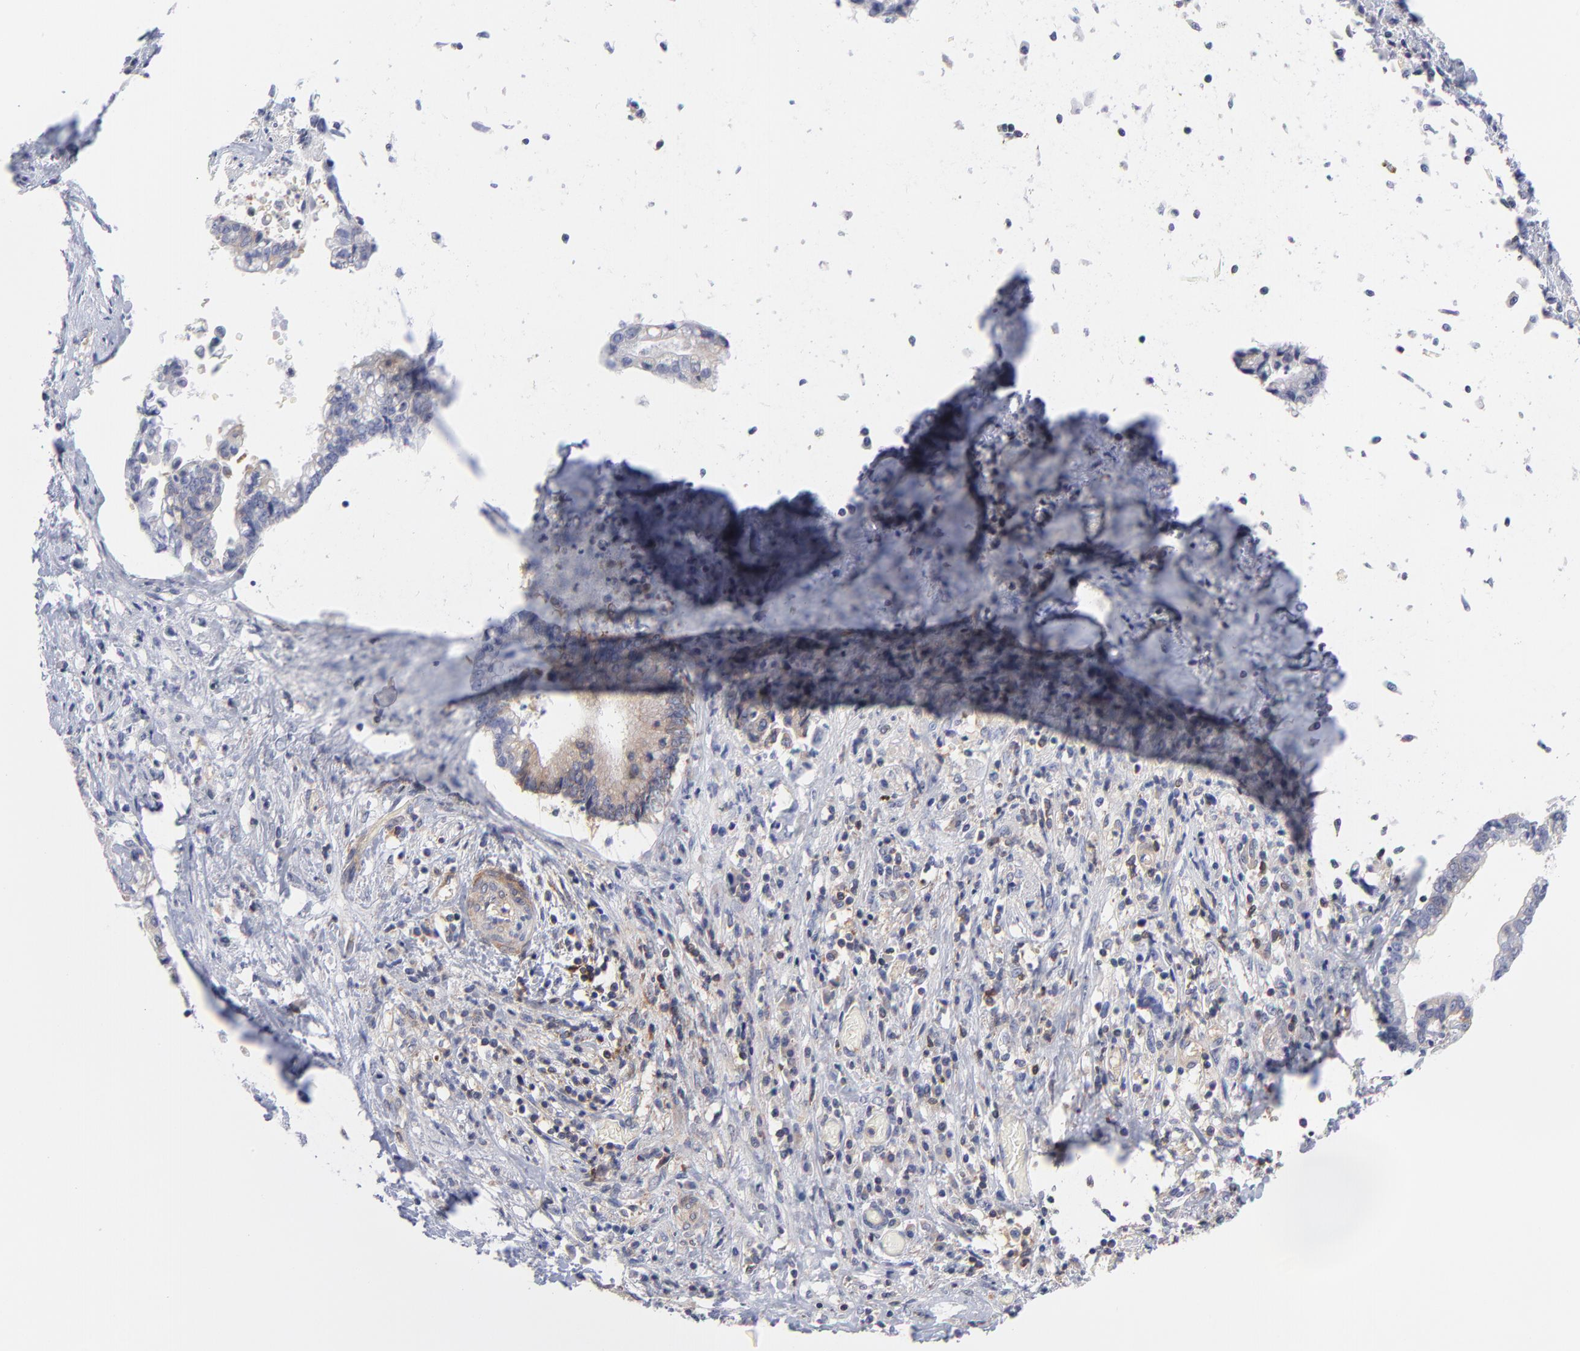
{"staining": {"intensity": "weak", "quantity": "25%-75%", "location": "cytoplasmic/membranous"}, "tissue": "liver cancer", "cell_type": "Tumor cells", "image_type": "cancer", "snomed": [{"axis": "morphology", "description": "Cholangiocarcinoma"}, {"axis": "topography", "description": "Liver"}], "caption": "This image demonstrates IHC staining of cholangiocarcinoma (liver), with low weak cytoplasmic/membranous expression in approximately 25%-75% of tumor cells.", "gene": "NFKBIA", "patient": {"sex": "male", "age": 57}}